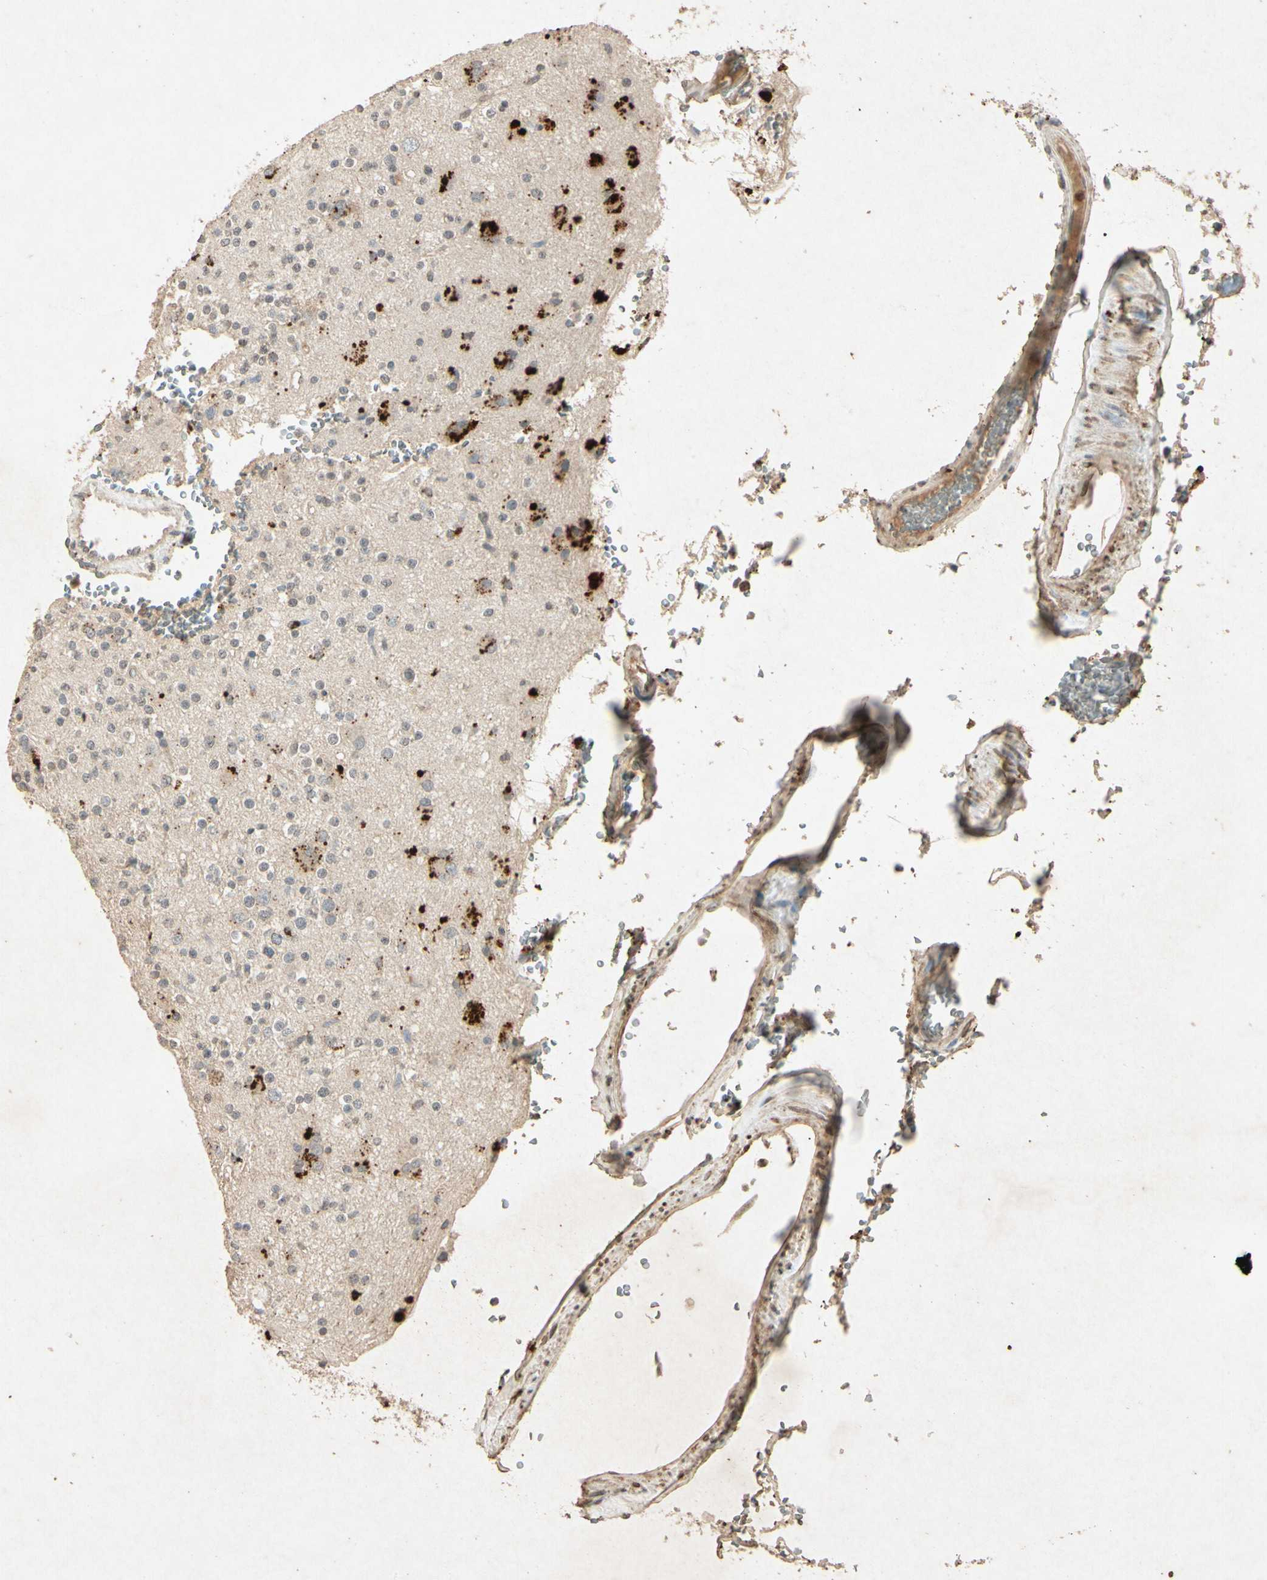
{"staining": {"intensity": "strong", "quantity": "<25%", "location": "cytoplasmic/membranous"}, "tissue": "glioma", "cell_type": "Tumor cells", "image_type": "cancer", "snomed": [{"axis": "morphology", "description": "Glioma, malignant, High grade"}, {"axis": "topography", "description": "Brain"}], "caption": "A medium amount of strong cytoplasmic/membranous positivity is seen in about <25% of tumor cells in malignant glioma (high-grade) tissue. The staining is performed using DAB (3,3'-diaminobenzidine) brown chromogen to label protein expression. The nuclei are counter-stained blue using hematoxylin.", "gene": "MSRB1", "patient": {"sex": "male", "age": 47}}